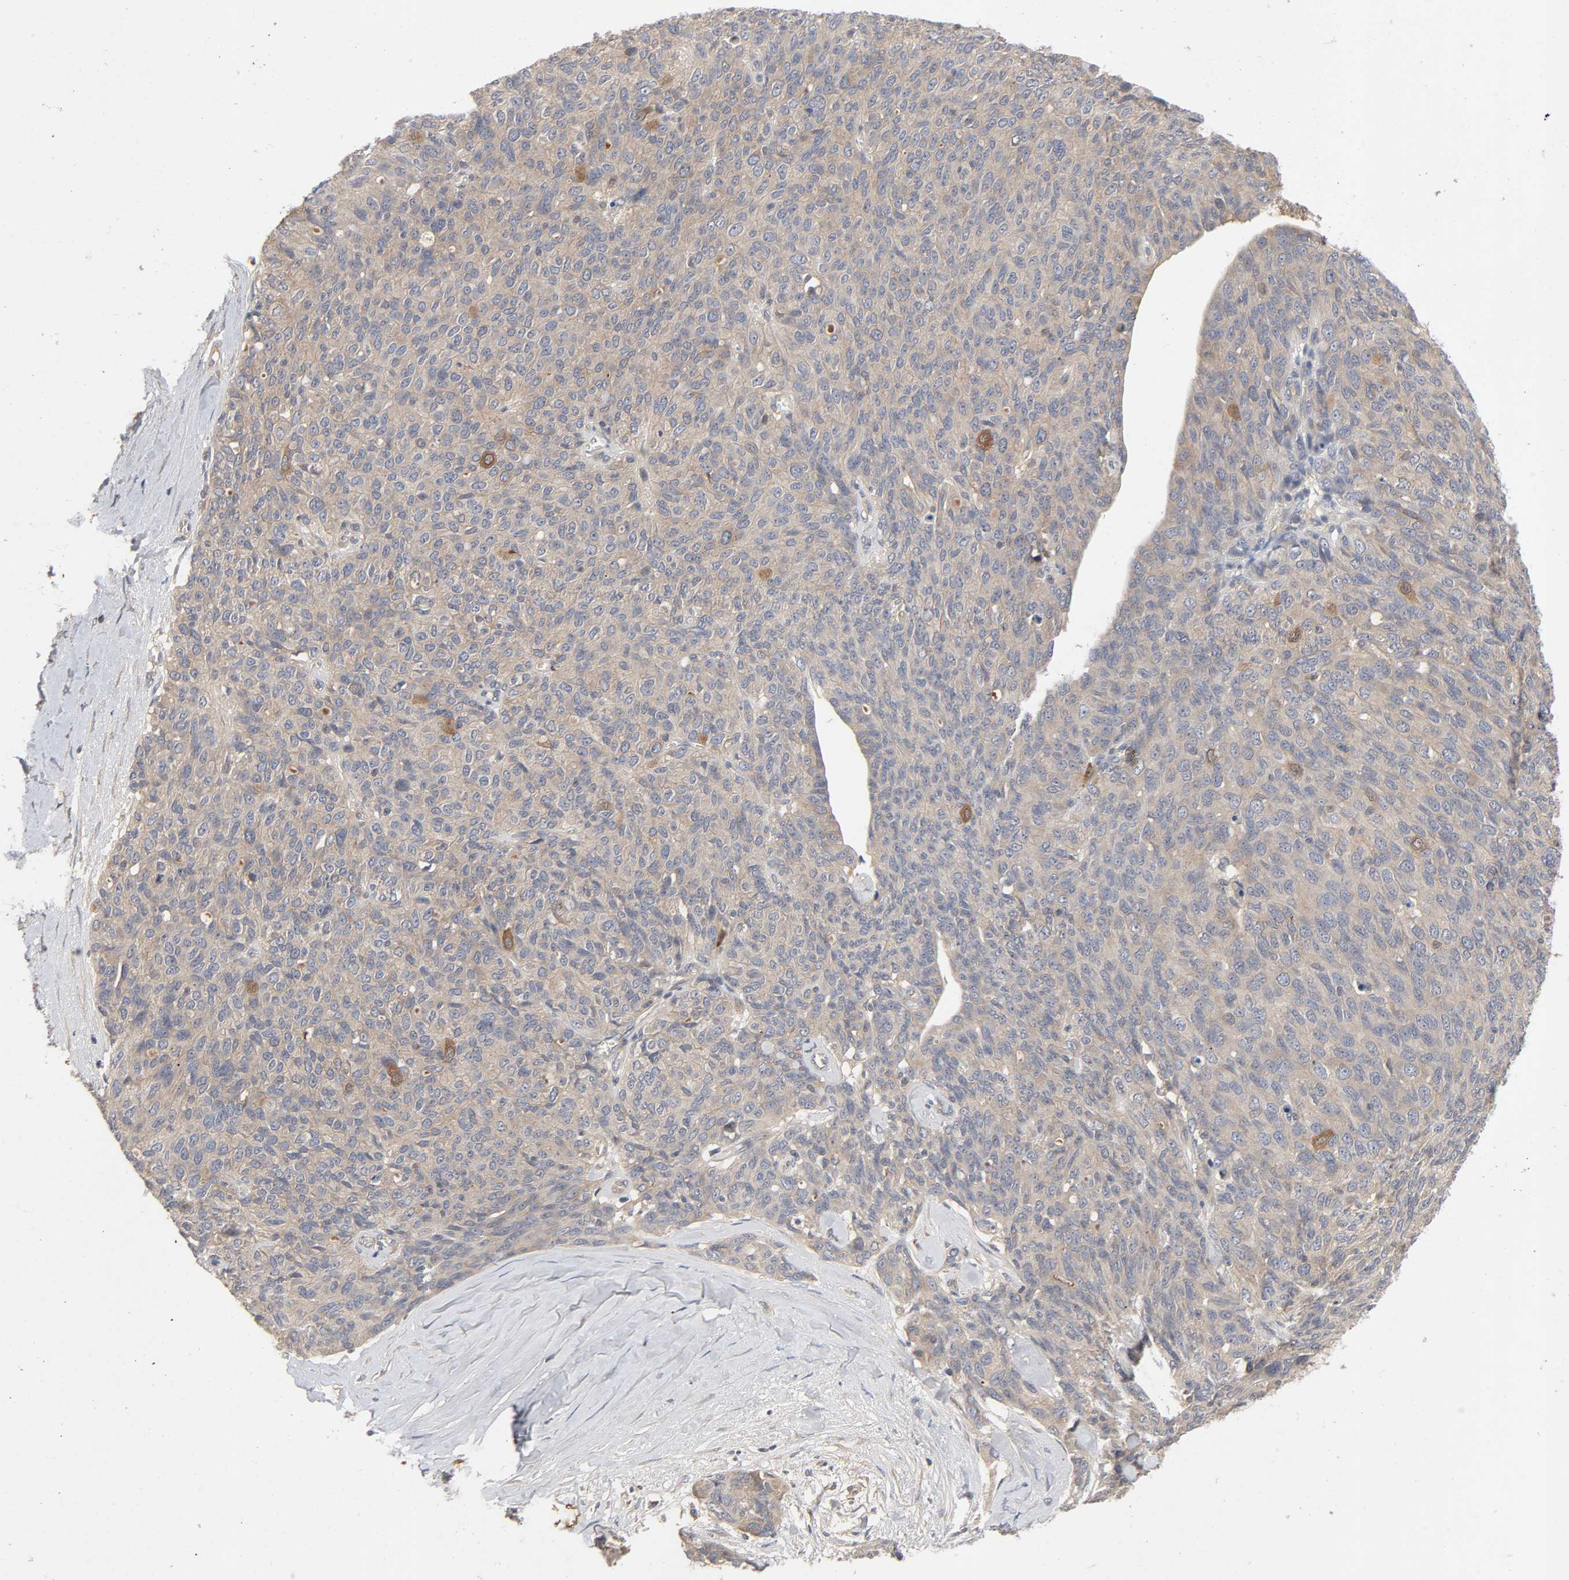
{"staining": {"intensity": "moderate", "quantity": ">75%", "location": "cytoplasmic/membranous"}, "tissue": "ovarian cancer", "cell_type": "Tumor cells", "image_type": "cancer", "snomed": [{"axis": "morphology", "description": "Carcinoma, endometroid"}, {"axis": "topography", "description": "Ovary"}], "caption": "Immunohistochemical staining of ovarian endometroid carcinoma reveals medium levels of moderate cytoplasmic/membranous protein expression in approximately >75% of tumor cells.", "gene": "CPB2", "patient": {"sex": "female", "age": 60}}